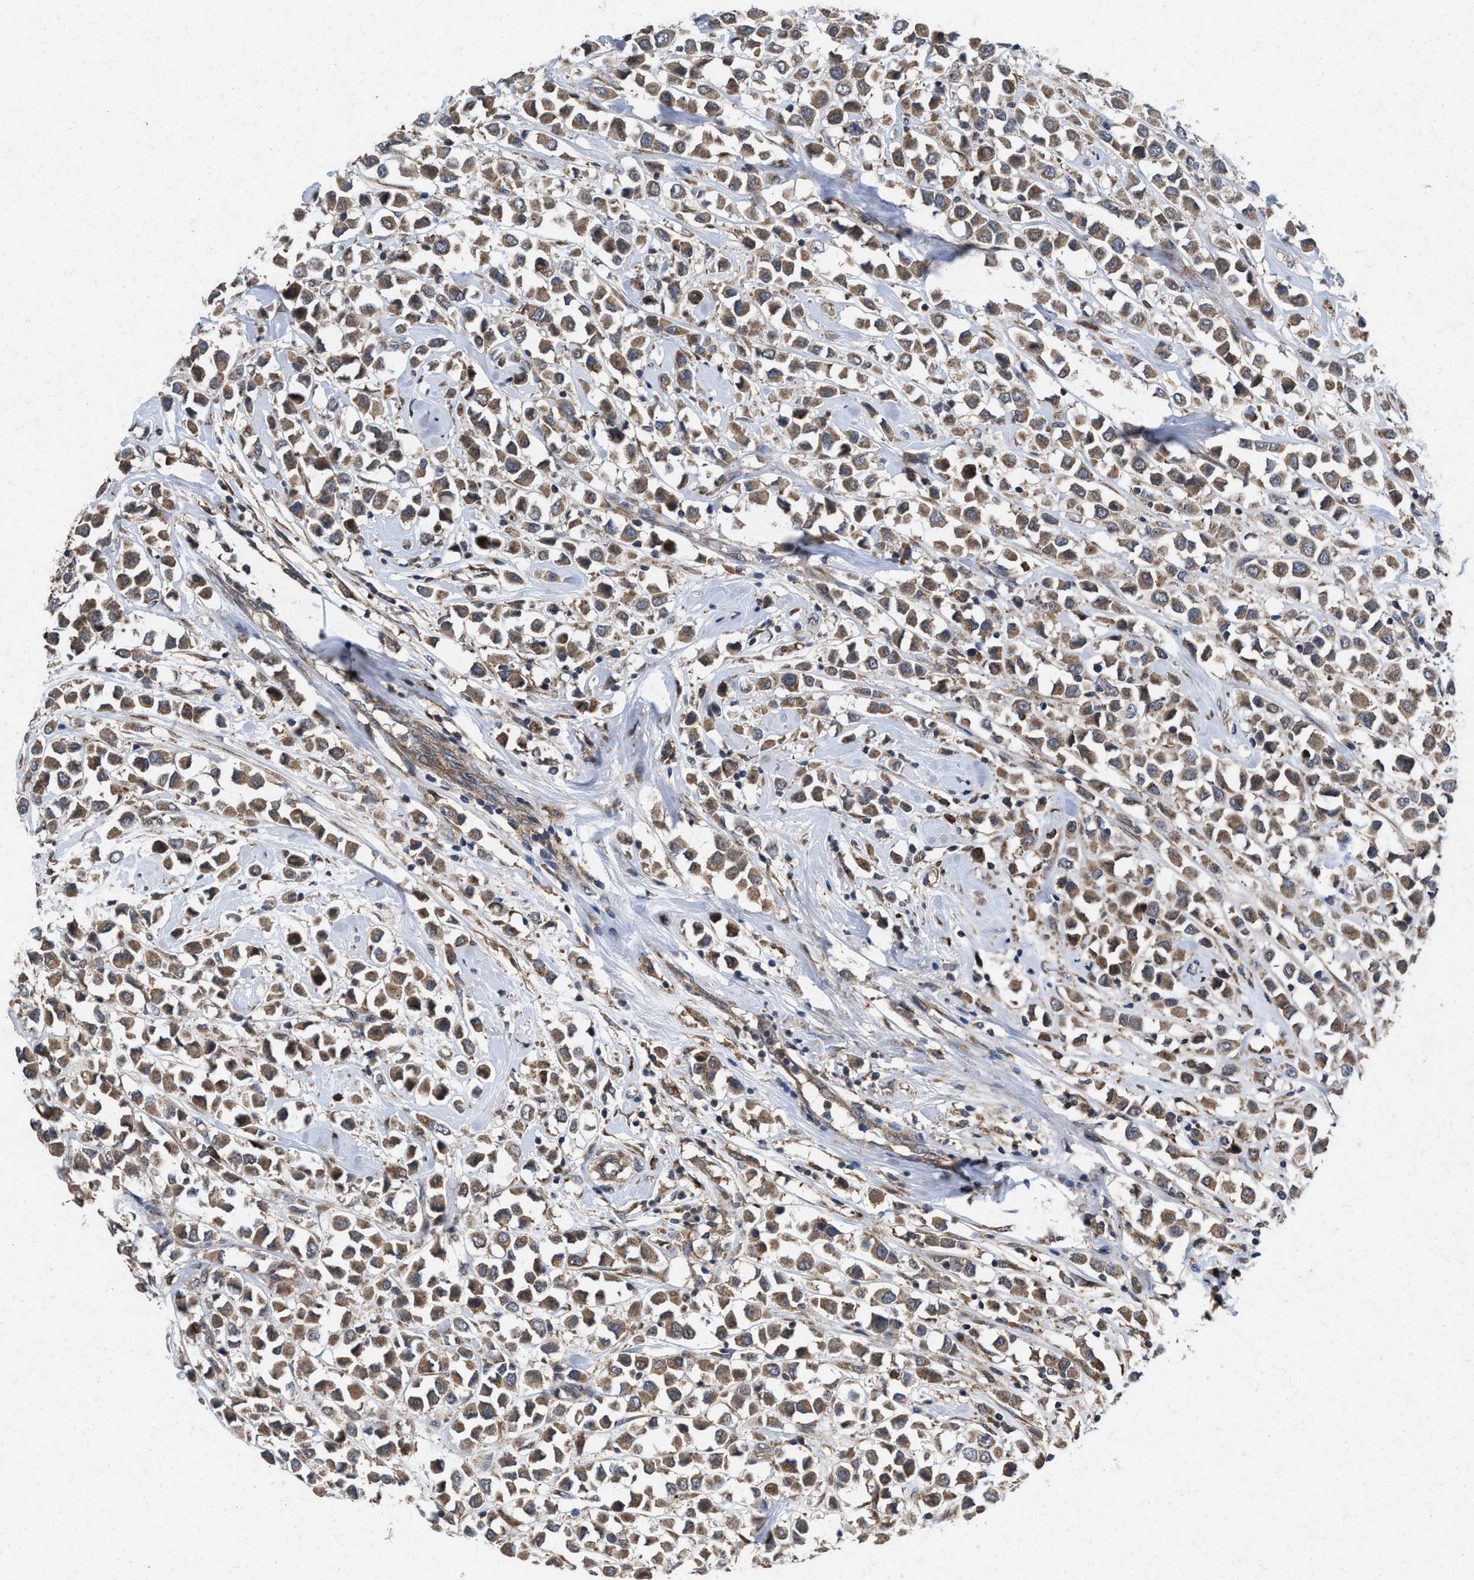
{"staining": {"intensity": "moderate", "quantity": ">75%", "location": "cytoplasmic/membranous"}, "tissue": "breast cancer", "cell_type": "Tumor cells", "image_type": "cancer", "snomed": [{"axis": "morphology", "description": "Duct carcinoma"}, {"axis": "topography", "description": "Breast"}], "caption": "Protein analysis of breast invasive ductal carcinoma tissue displays moderate cytoplasmic/membranous positivity in about >75% of tumor cells.", "gene": "MSI2", "patient": {"sex": "female", "age": 61}}